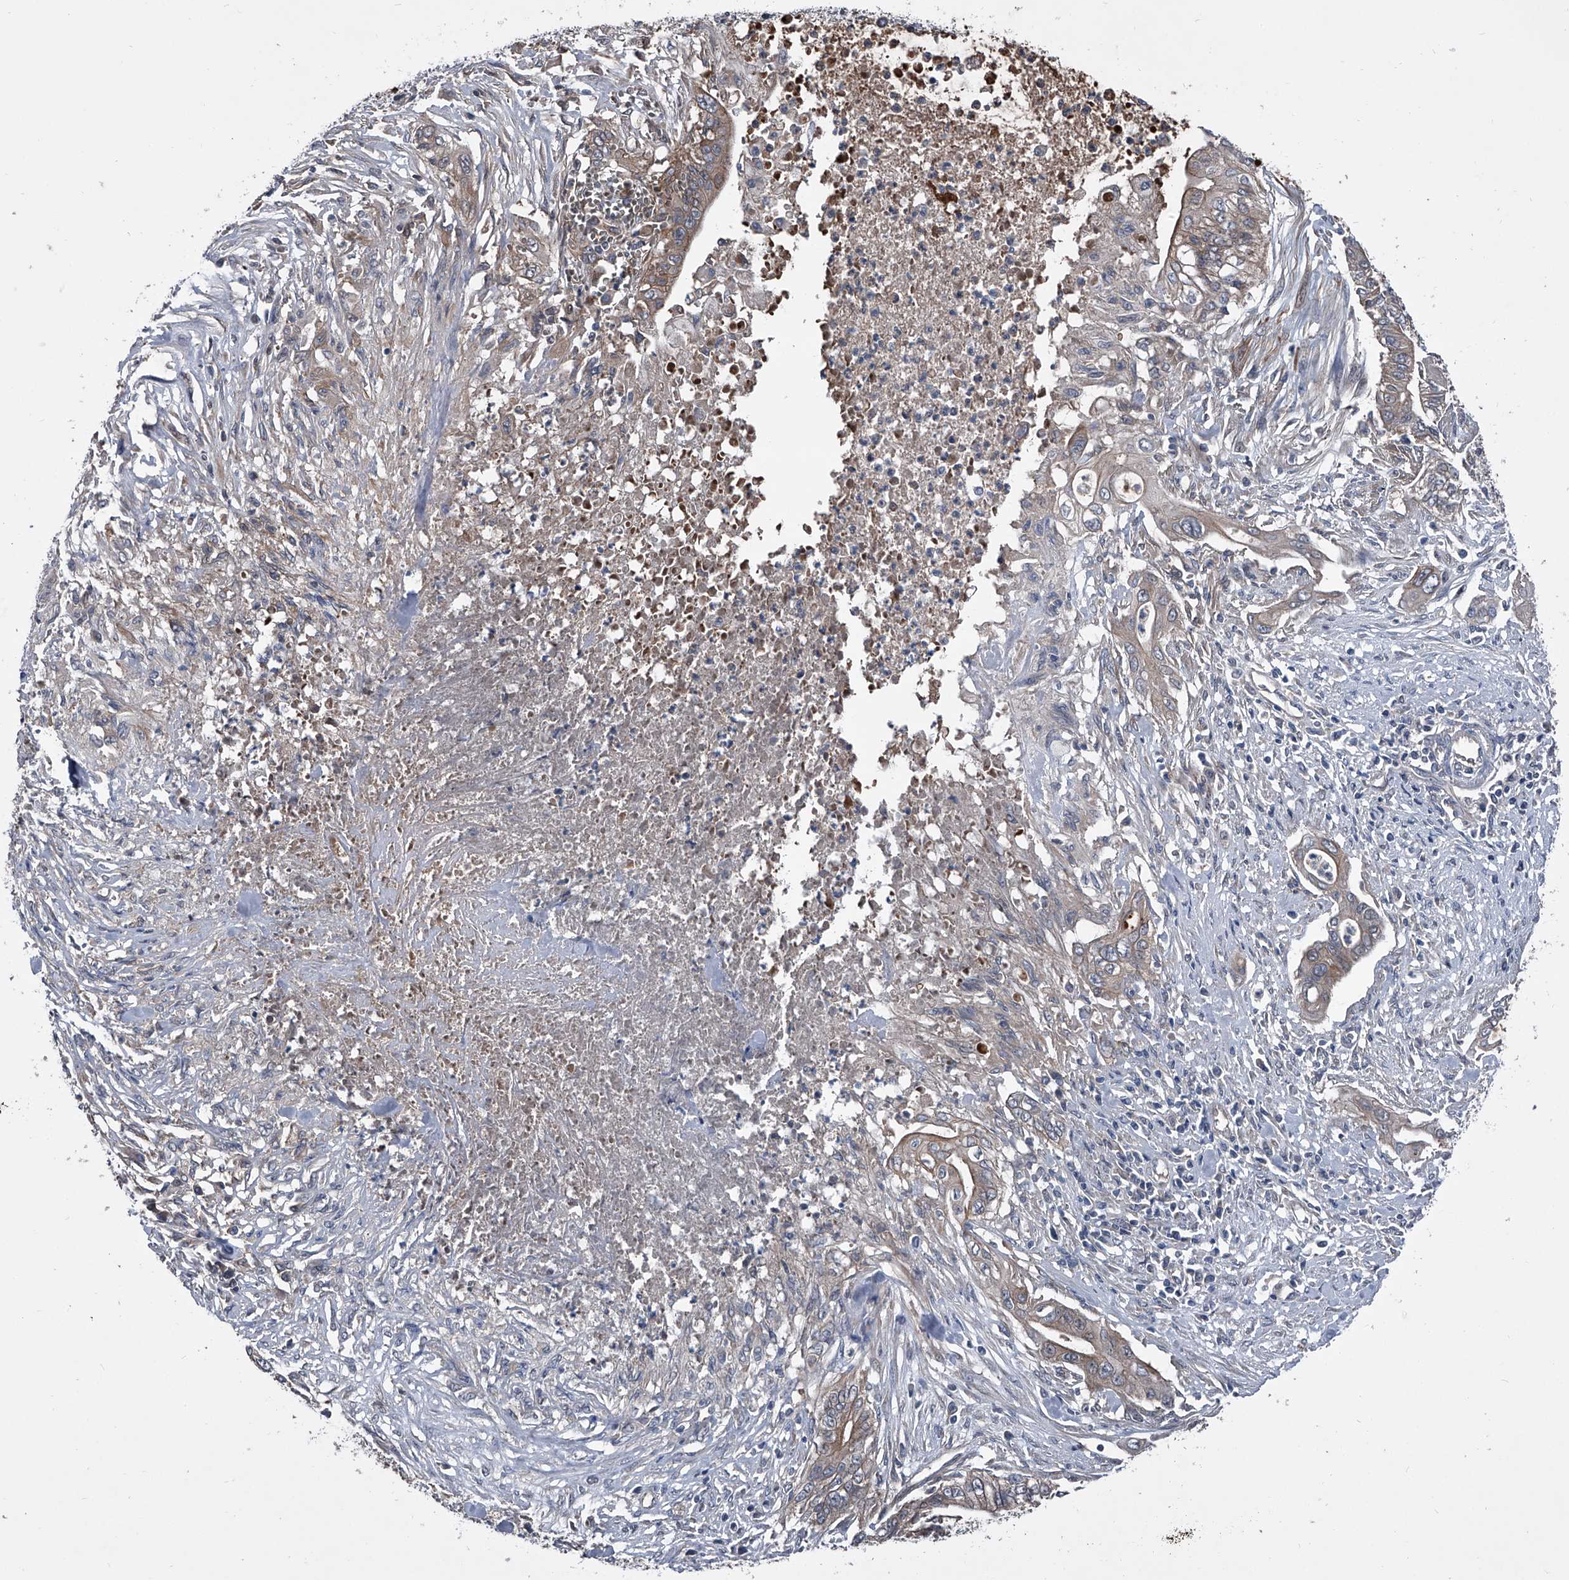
{"staining": {"intensity": "moderate", "quantity": "25%-75%", "location": "cytoplasmic/membranous"}, "tissue": "pancreatic cancer", "cell_type": "Tumor cells", "image_type": "cancer", "snomed": [{"axis": "morphology", "description": "Adenocarcinoma, NOS"}, {"axis": "topography", "description": "Pancreas"}], "caption": "This is an image of IHC staining of pancreatic cancer, which shows moderate expression in the cytoplasmic/membranous of tumor cells.", "gene": "KIF13A", "patient": {"sex": "male", "age": 58}}